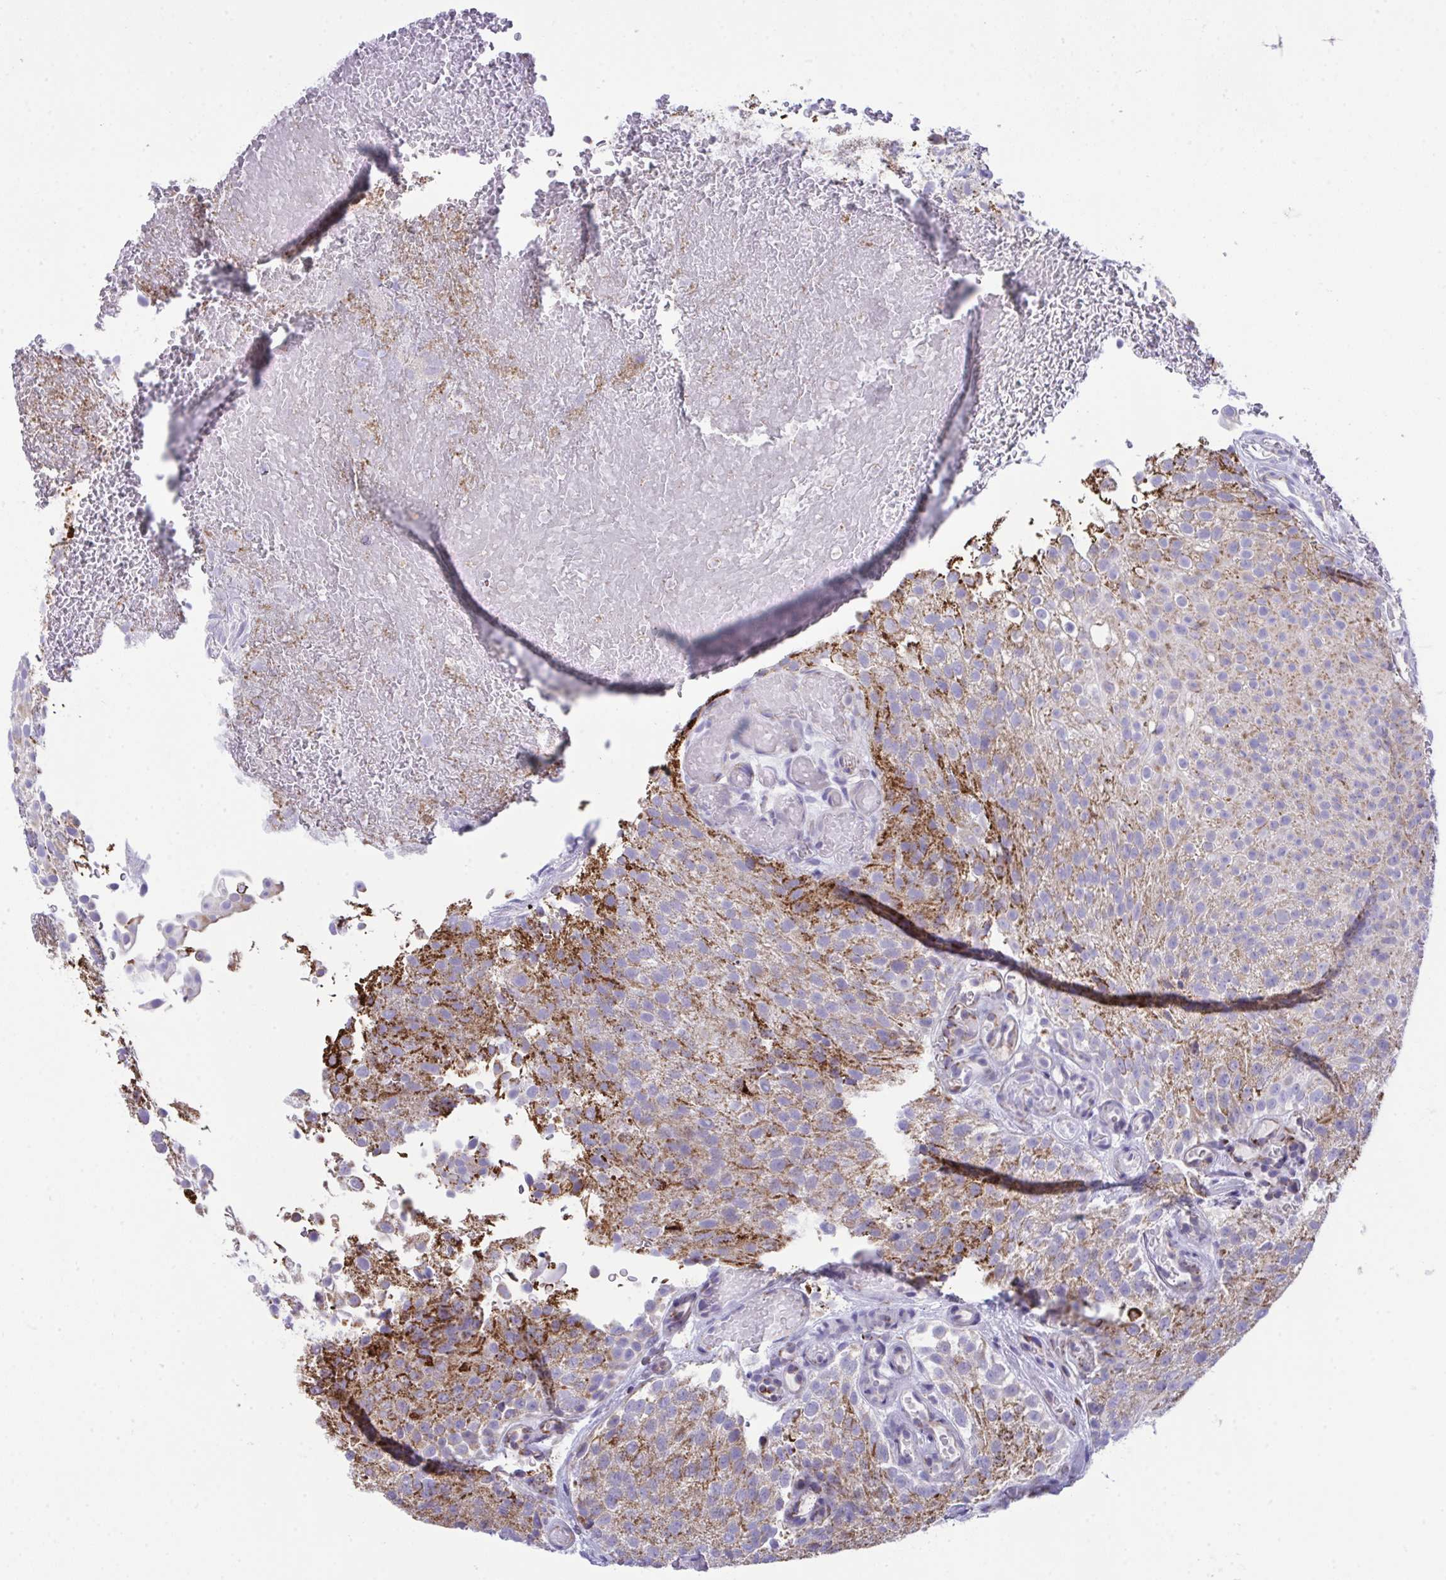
{"staining": {"intensity": "strong", "quantity": "25%-75%", "location": "cytoplasmic/membranous"}, "tissue": "urothelial cancer", "cell_type": "Tumor cells", "image_type": "cancer", "snomed": [{"axis": "morphology", "description": "Urothelial carcinoma, Low grade"}, {"axis": "topography", "description": "Urinary bladder"}], "caption": "The photomicrograph exhibits a brown stain indicating the presence of a protein in the cytoplasmic/membranous of tumor cells in urothelial carcinoma (low-grade).", "gene": "PLA2G12B", "patient": {"sex": "male", "age": 78}}